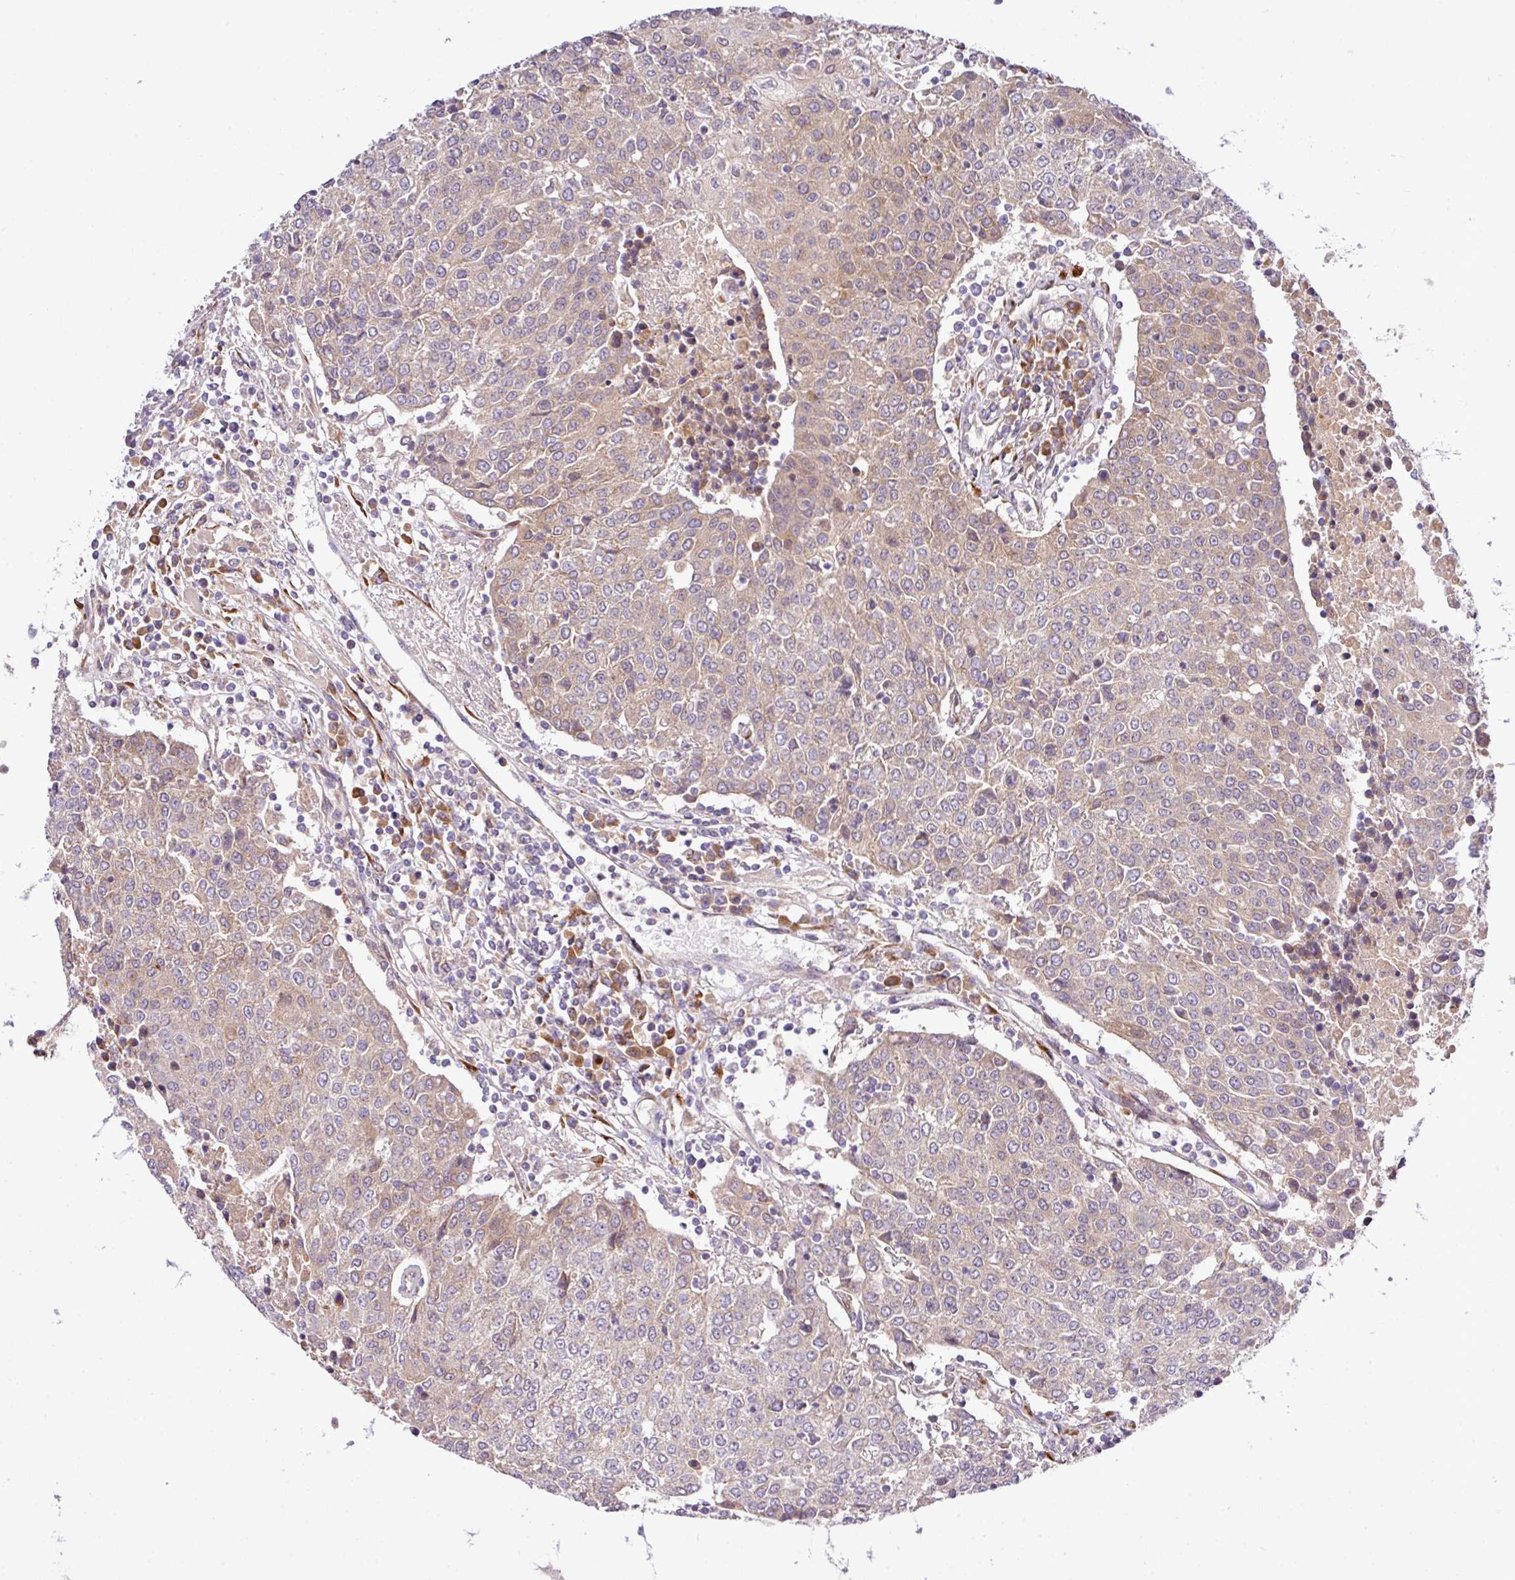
{"staining": {"intensity": "weak", "quantity": "25%-75%", "location": "cytoplasmic/membranous"}, "tissue": "urothelial cancer", "cell_type": "Tumor cells", "image_type": "cancer", "snomed": [{"axis": "morphology", "description": "Urothelial carcinoma, High grade"}, {"axis": "topography", "description": "Urinary bladder"}], "caption": "Urothelial cancer stained with a brown dye displays weak cytoplasmic/membranous positive staining in approximately 25%-75% of tumor cells.", "gene": "TM2D2", "patient": {"sex": "female", "age": 85}}